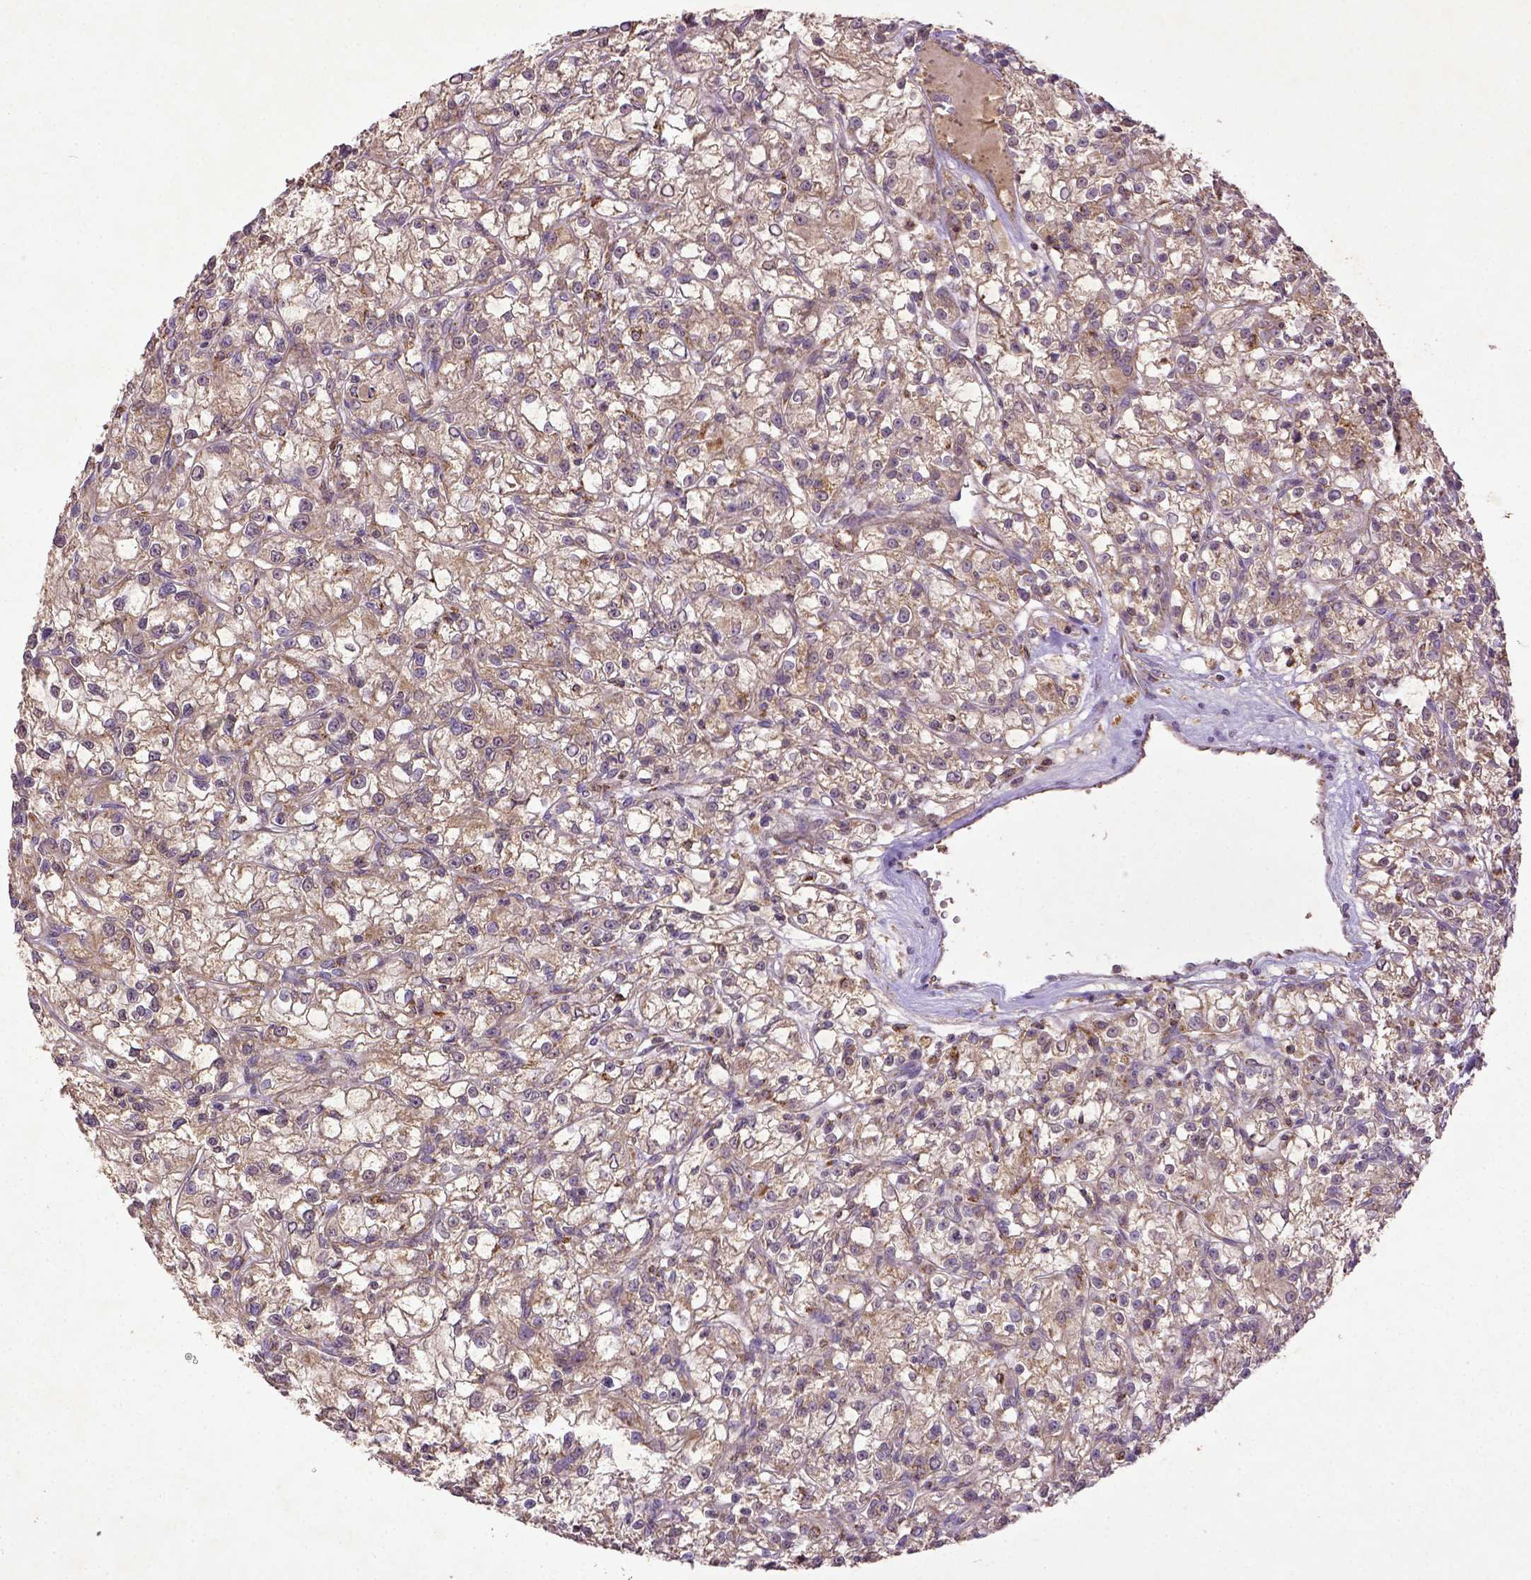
{"staining": {"intensity": "weak", "quantity": ">75%", "location": "cytoplasmic/membranous"}, "tissue": "renal cancer", "cell_type": "Tumor cells", "image_type": "cancer", "snomed": [{"axis": "morphology", "description": "Adenocarcinoma, NOS"}, {"axis": "topography", "description": "Kidney"}], "caption": "The micrograph demonstrates staining of renal adenocarcinoma, revealing weak cytoplasmic/membranous protein staining (brown color) within tumor cells.", "gene": "MT-CO1", "patient": {"sex": "female", "age": 59}}